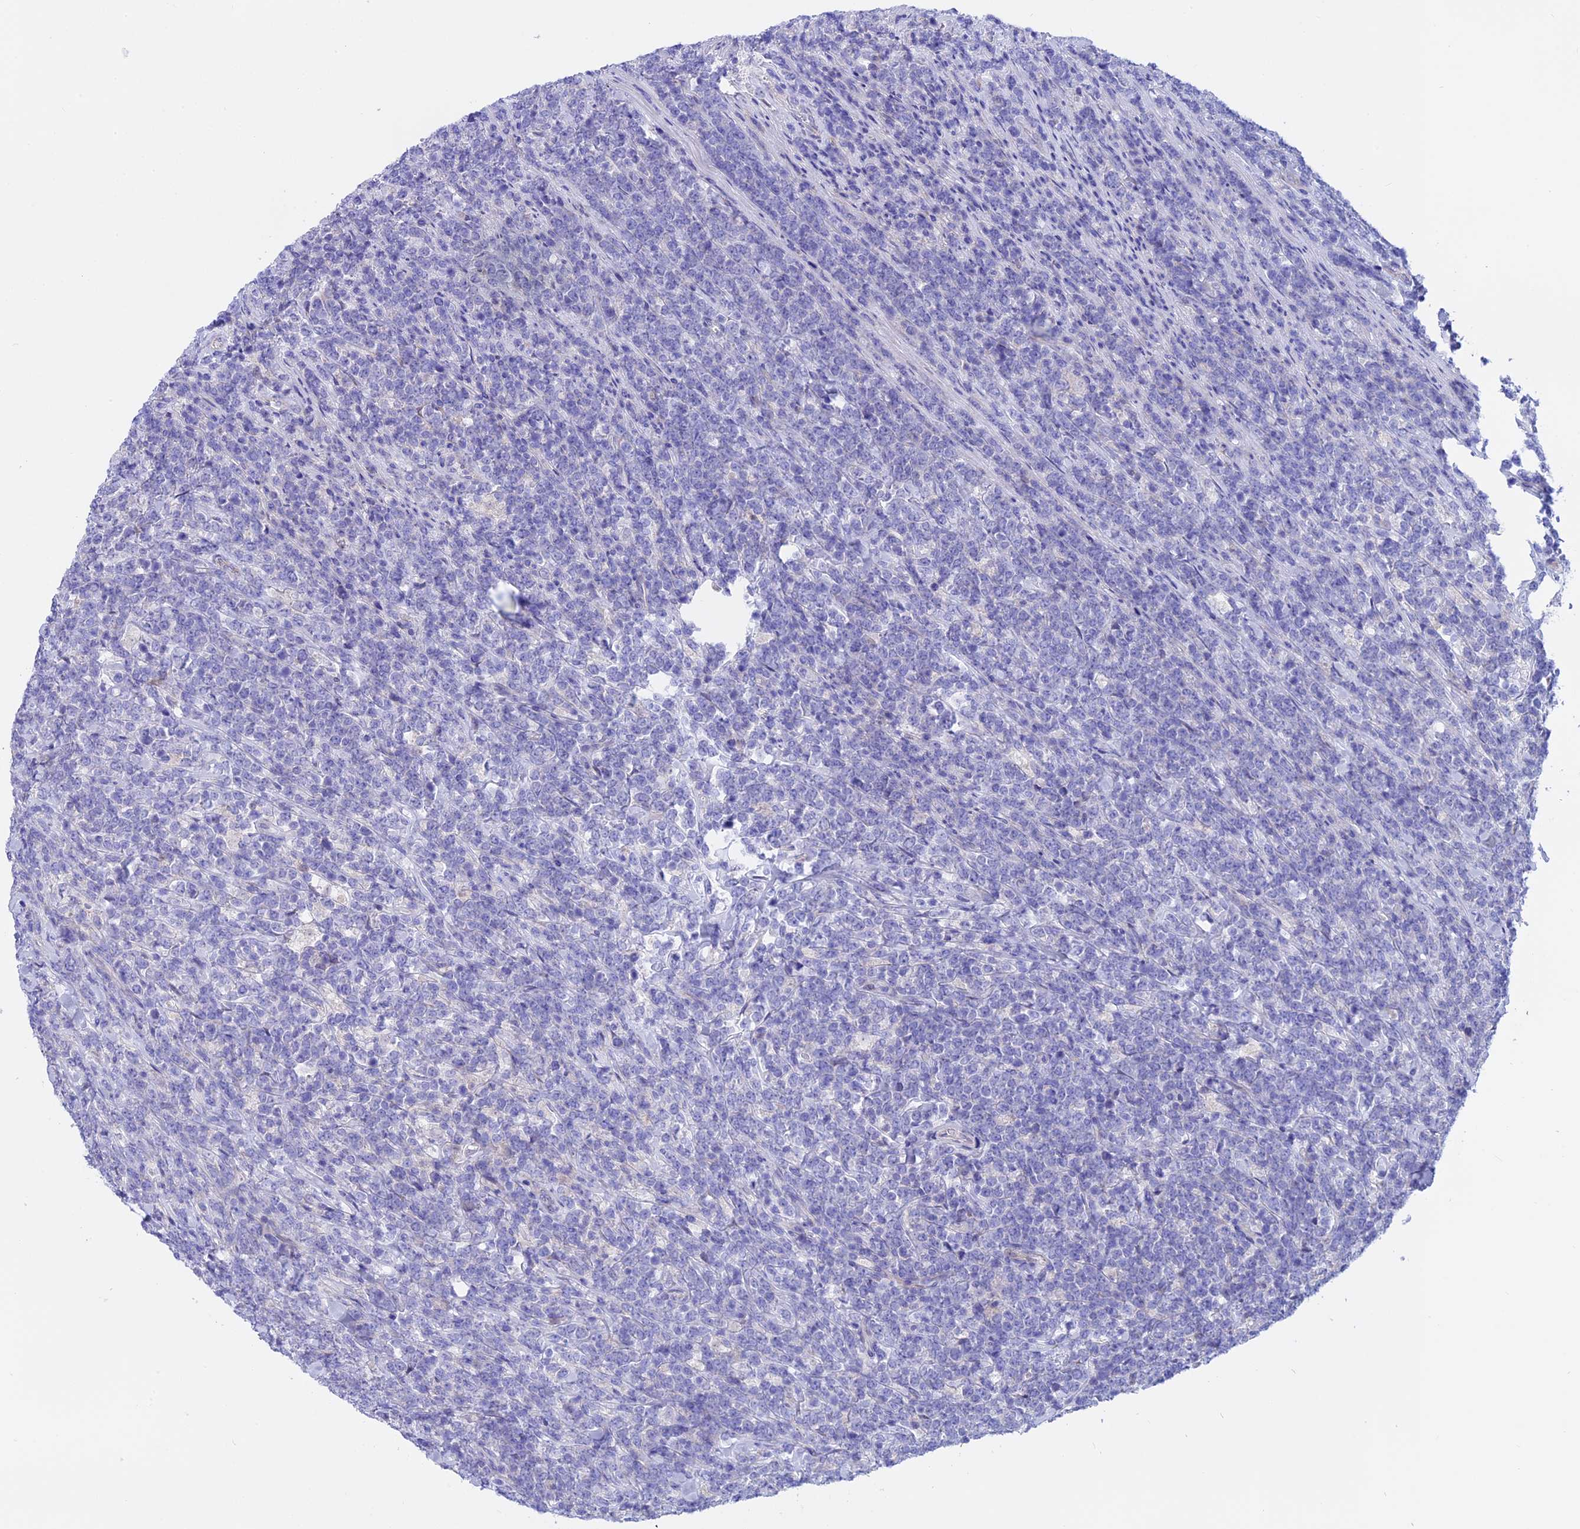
{"staining": {"intensity": "negative", "quantity": "none", "location": "none"}, "tissue": "lymphoma", "cell_type": "Tumor cells", "image_type": "cancer", "snomed": [{"axis": "morphology", "description": "Malignant lymphoma, non-Hodgkin's type, High grade"}, {"axis": "topography", "description": "Small intestine"}], "caption": "Photomicrograph shows no protein staining in tumor cells of malignant lymphoma, non-Hodgkin's type (high-grade) tissue.", "gene": "TMEM138", "patient": {"sex": "male", "age": 8}}